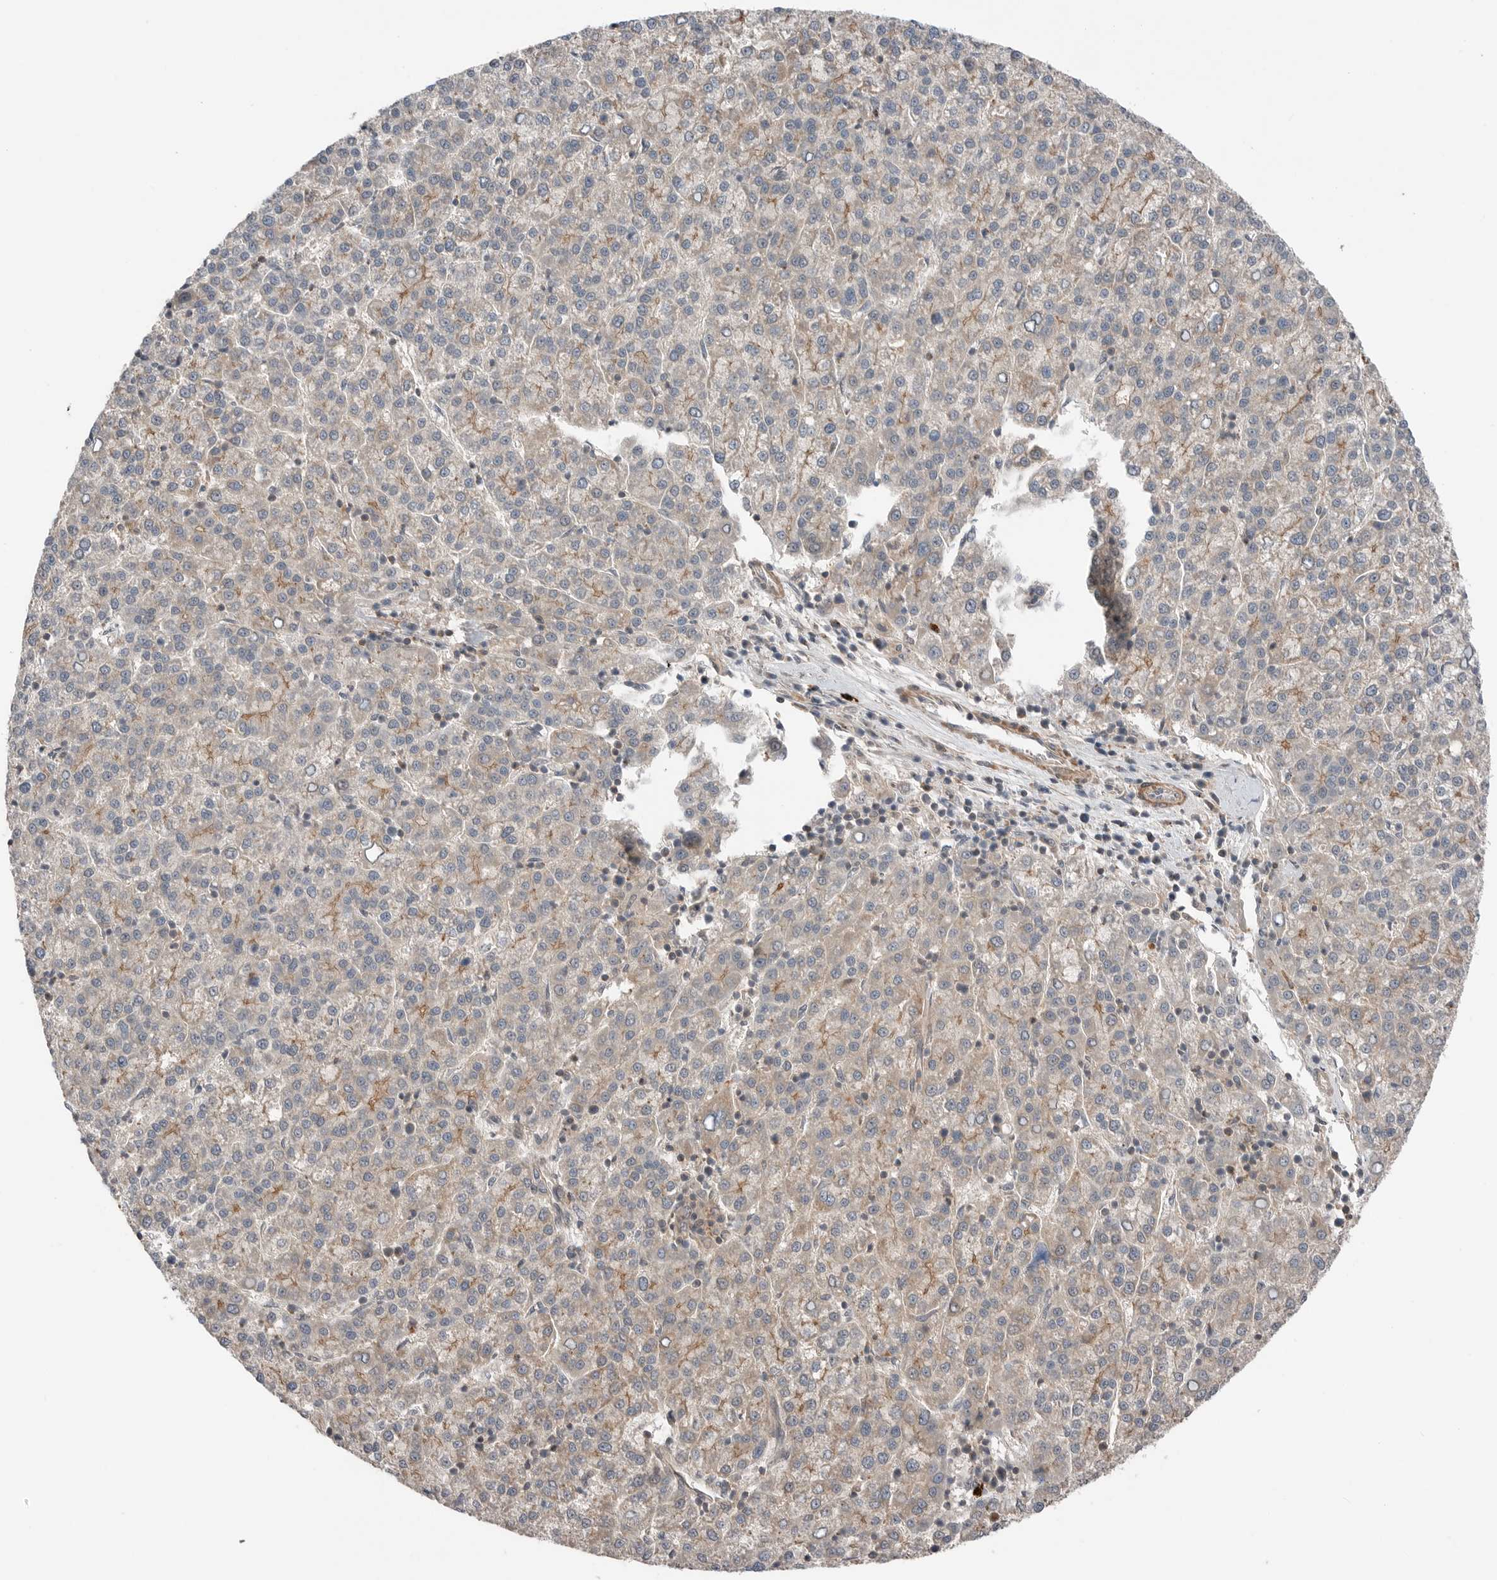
{"staining": {"intensity": "weak", "quantity": "<25%", "location": "cytoplasmic/membranous"}, "tissue": "liver cancer", "cell_type": "Tumor cells", "image_type": "cancer", "snomed": [{"axis": "morphology", "description": "Carcinoma, Hepatocellular, NOS"}, {"axis": "topography", "description": "Liver"}], "caption": "Immunohistochemical staining of liver hepatocellular carcinoma exhibits no significant positivity in tumor cells.", "gene": "PEAK1", "patient": {"sex": "female", "age": 58}}